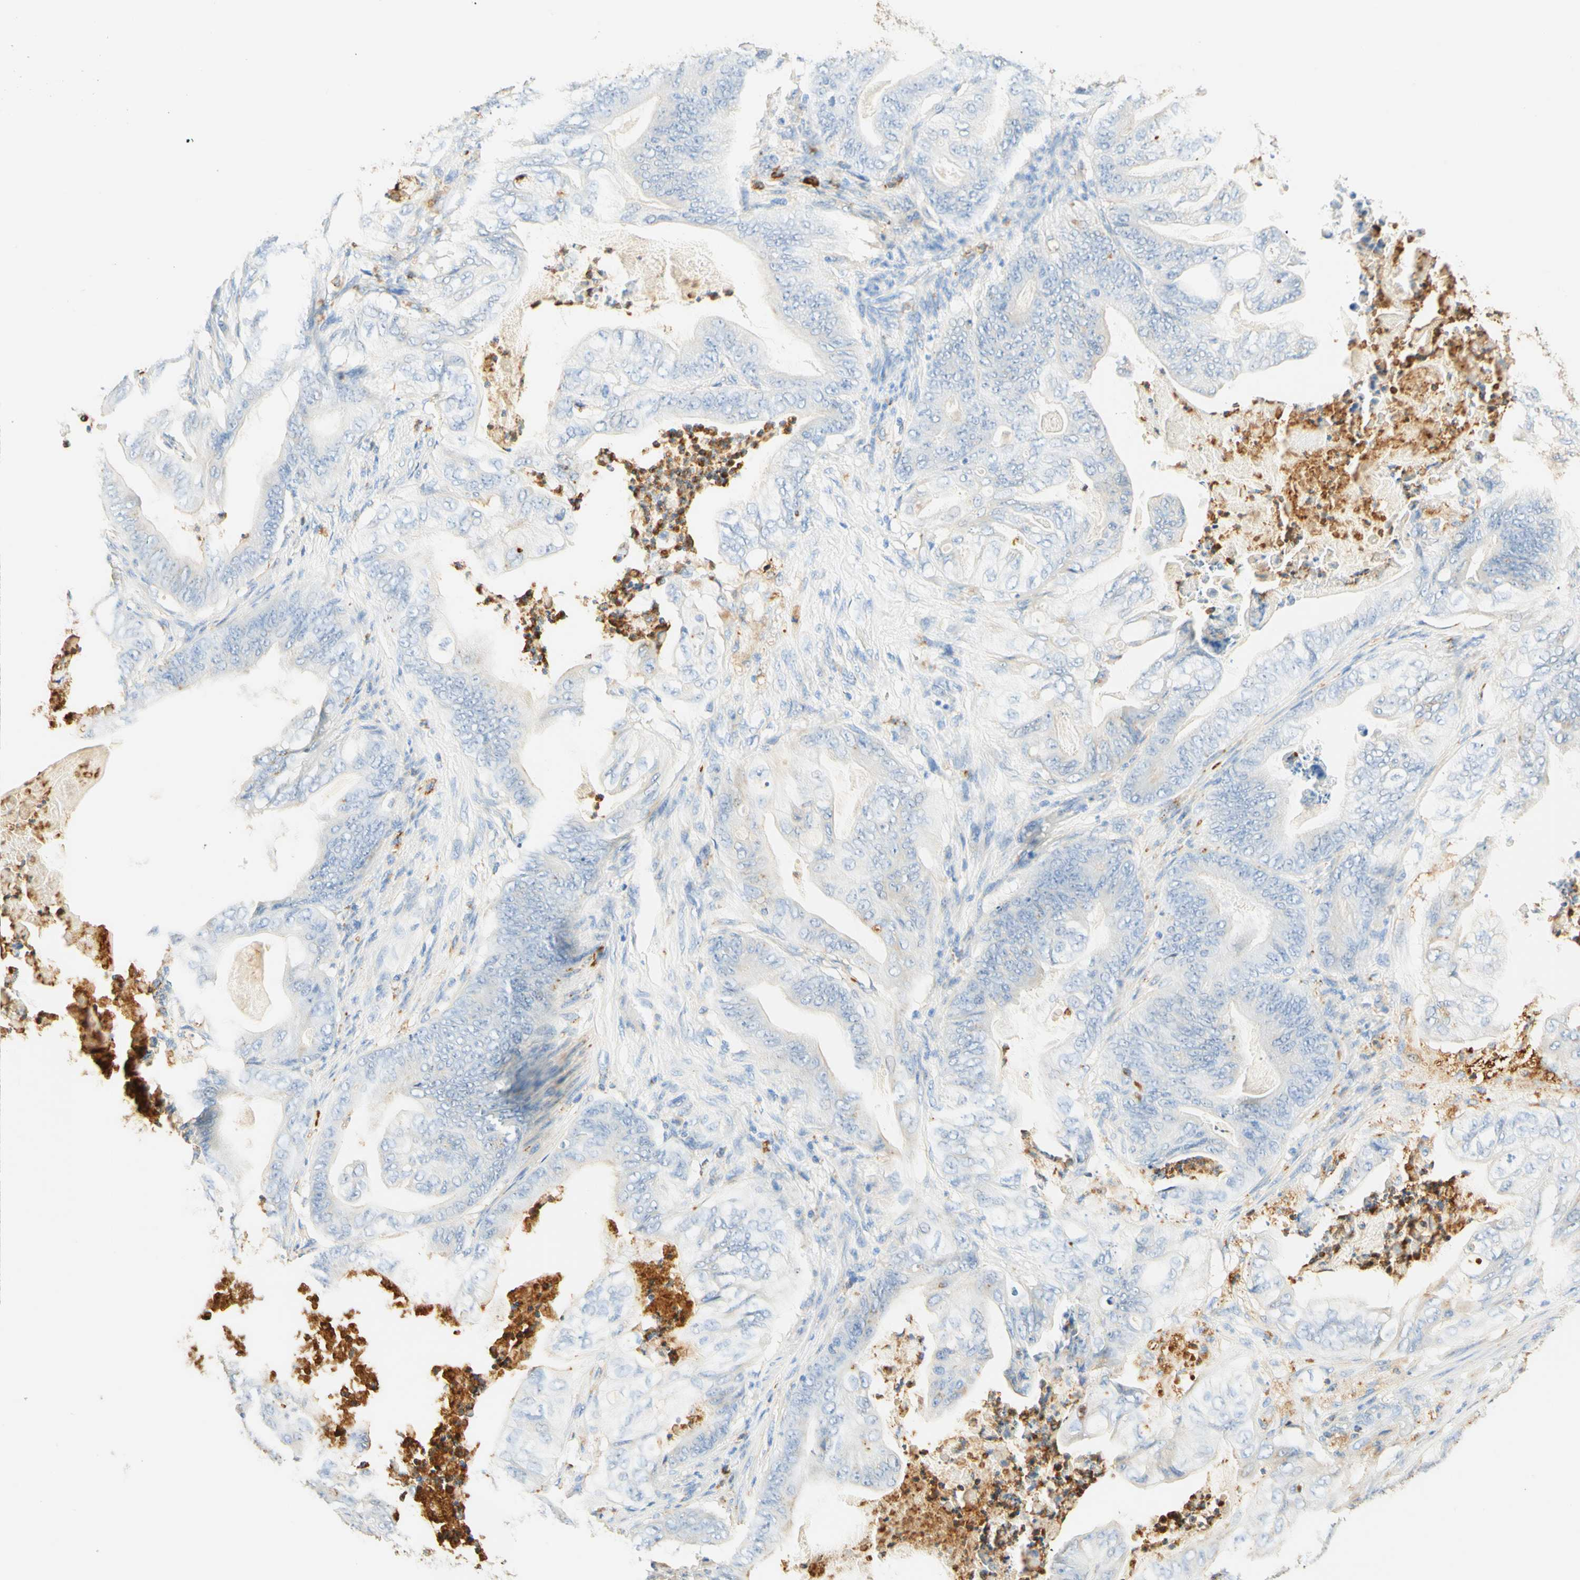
{"staining": {"intensity": "negative", "quantity": "none", "location": "none"}, "tissue": "stomach cancer", "cell_type": "Tumor cells", "image_type": "cancer", "snomed": [{"axis": "morphology", "description": "Adenocarcinoma, NOS"}, {"axis": "topography", "description": "Stomach"}], "caption": "DAB immunohistochemical staining of human adenocarcinoma (stomach) exhibits no significant expression in tumor cells.", "gene": "CD63", "patient": {"sex": "female", "age": 73}}